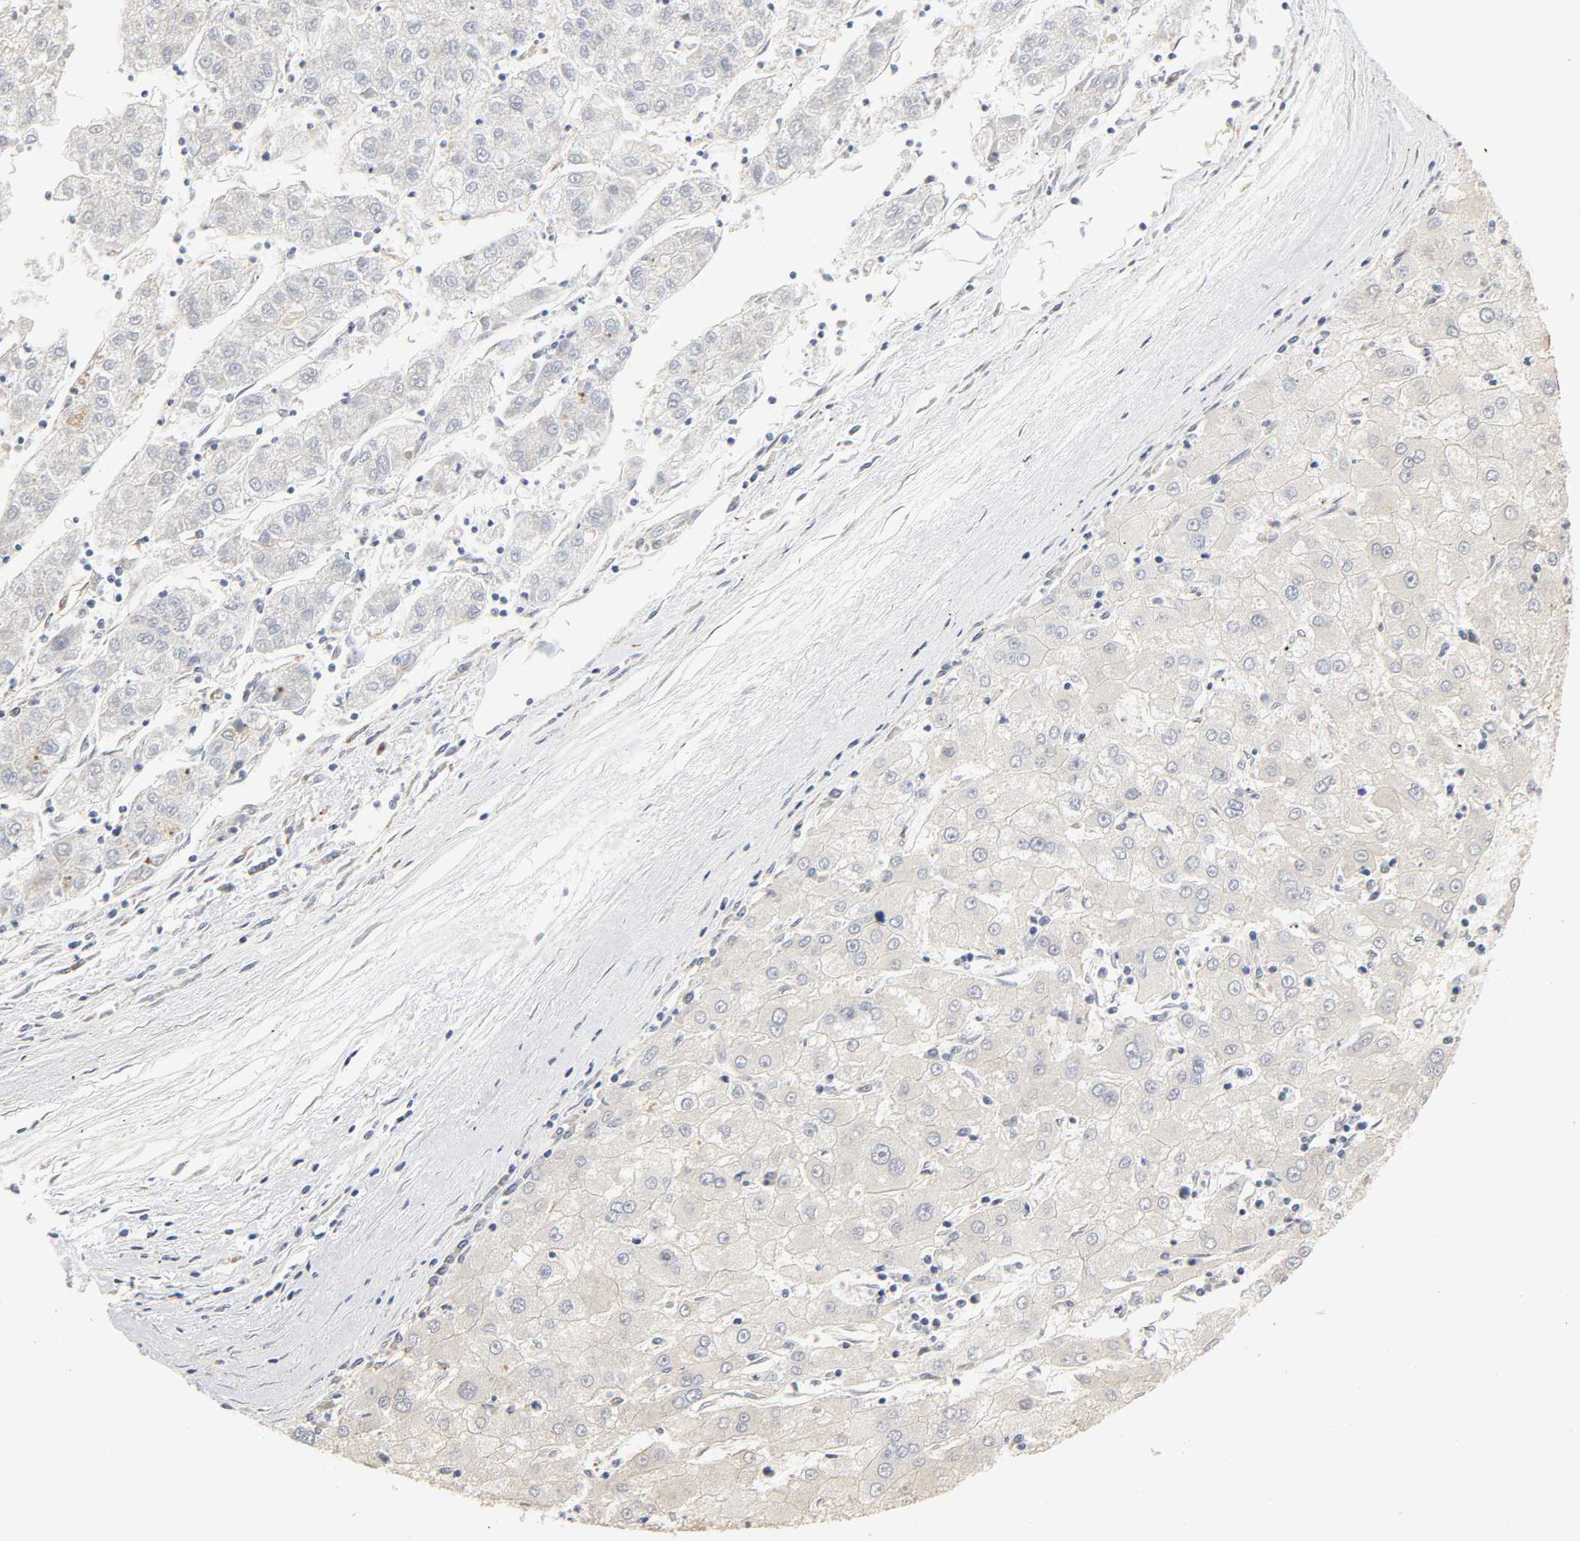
{"staining": {"intensity": "negative", "quantity": "none", "location": "none"}, "tissue": "liver cancer", "cell_type": "Tumor cells", "image_type": "cancer", "snomed": [{"axis": "morphology", "description": "Carcinoma, Hepatocellular, NOS"}, {"axis": "topography", "description": "Liver"}], "caption": "Liver cancer was stained to show a protein in brown. There is no significant positivity in tumor cells.", "gene": "NDRG2", "patient": {"sex": "male", "age": 72}}